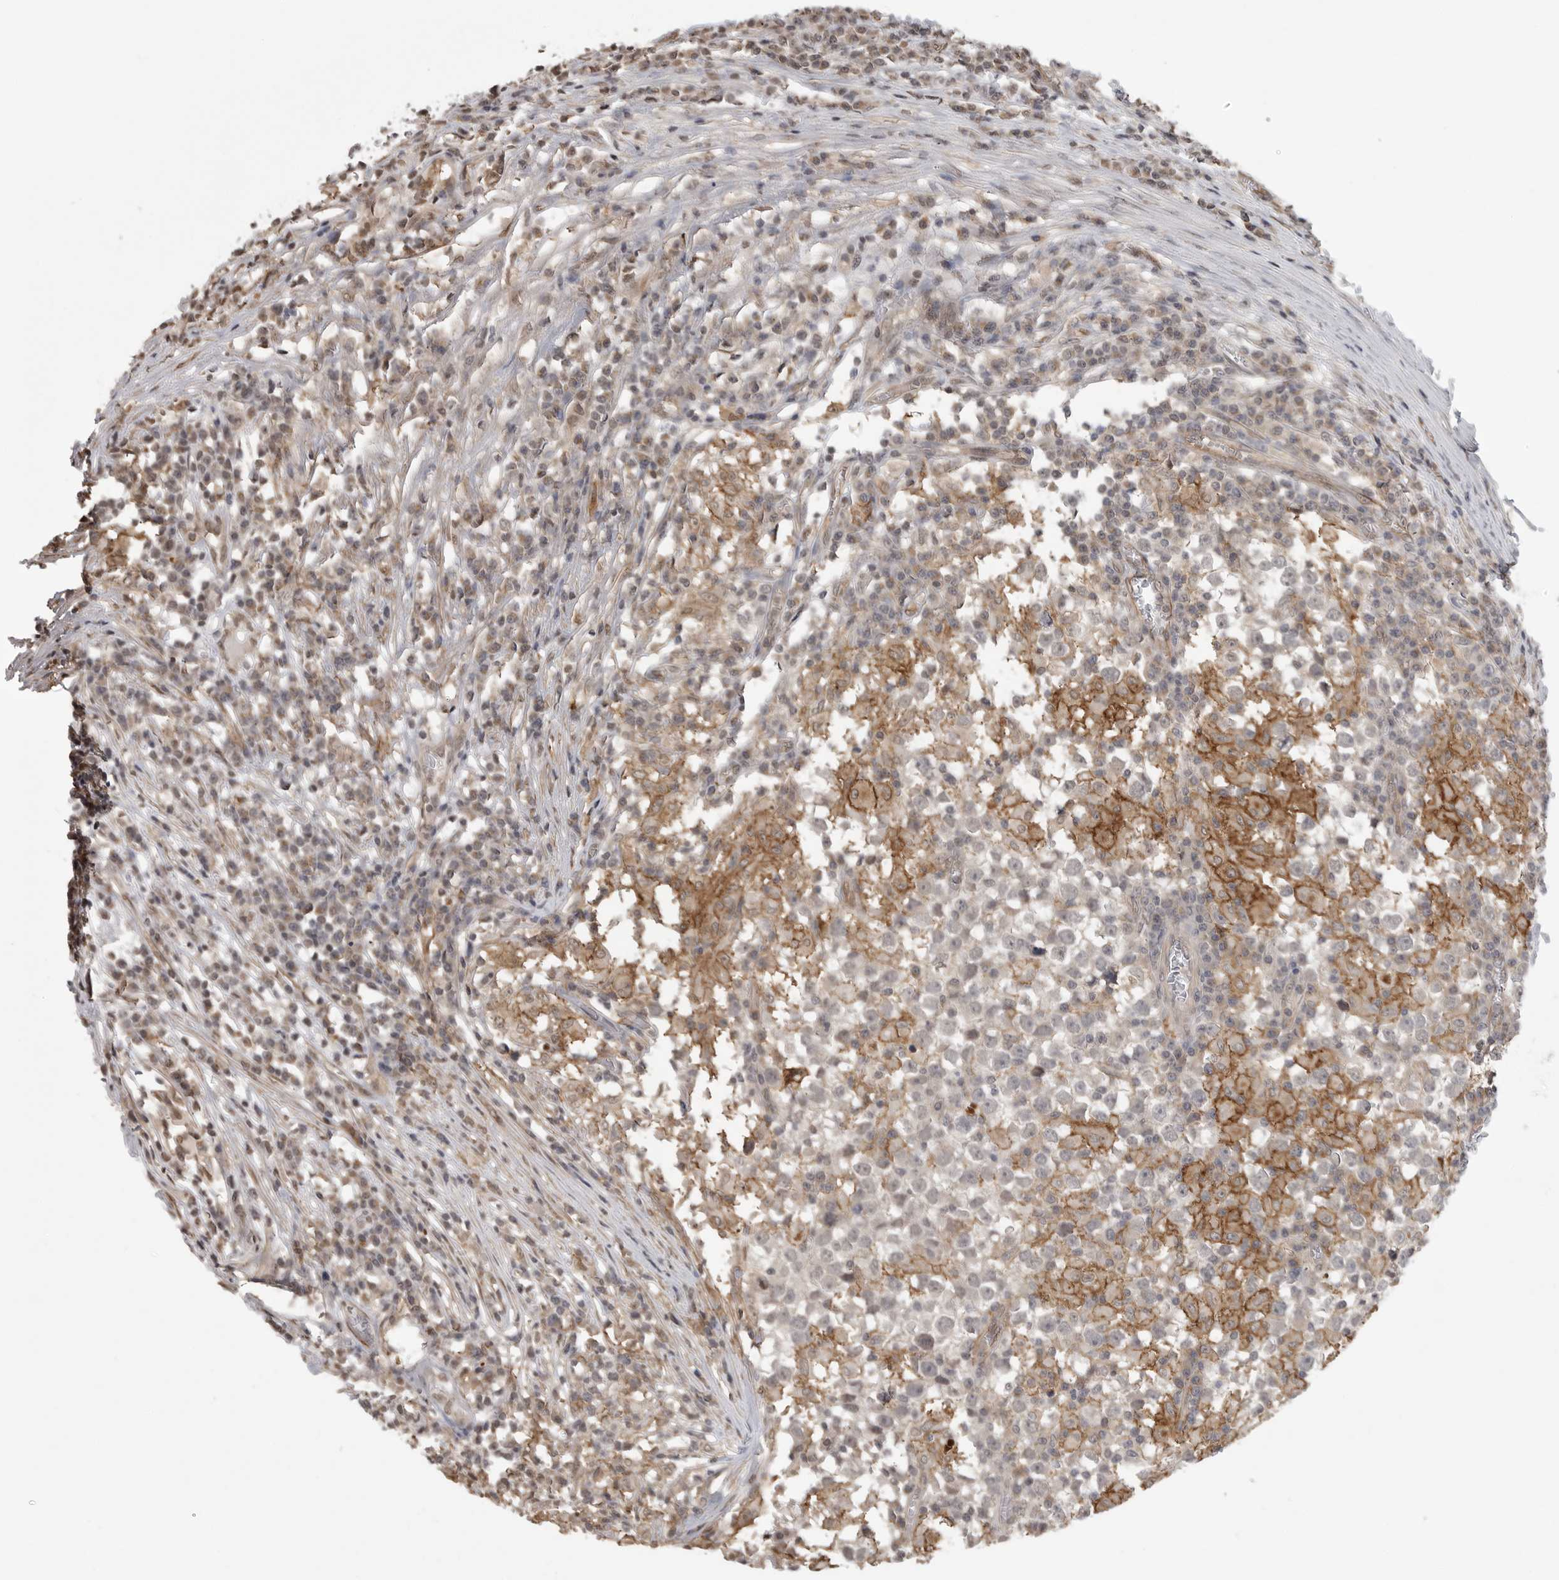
{"staining": {"intensity": "negative", "quantity": "none", "location": "none"}, "tissue": "testis cancer", "cell_type": "Tumor cells", "image_type": "cancer", "snomed": [{"axis": "morphology", "description": "Seminoma, NOS"}, {"axis": "topography", "description": "Testis"}], "caption": "Histopathology image shows no significant protein staining in tumor cells of testis cancer. (DAB (3,3'-diaminobenzidine) immunohistochemistry (IHC) visualized using brightfield microscopy, high magnification).", "gene": "NECTIN1", "patient": {"sex": "male", "age": 65}}